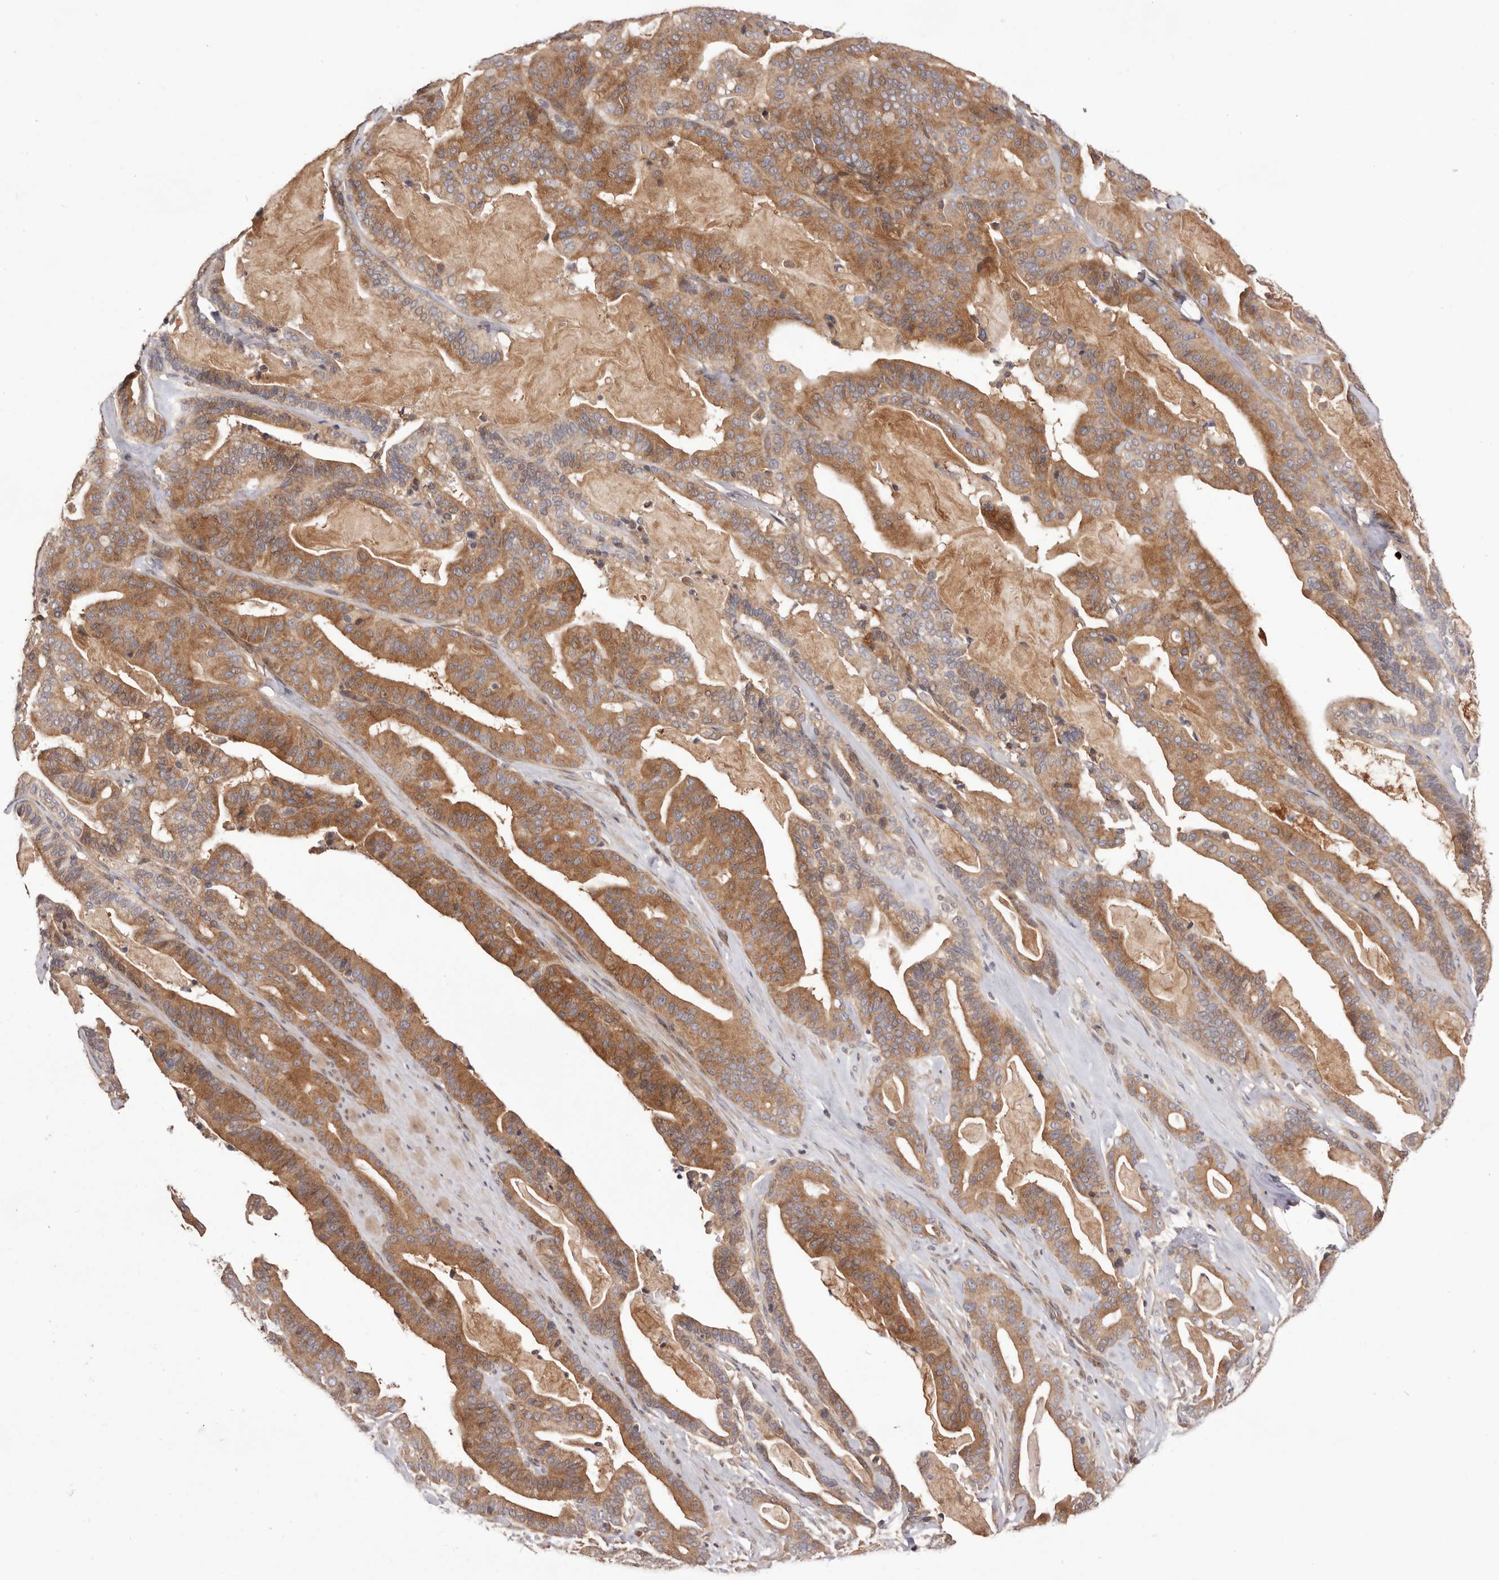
{"staining": {"intensity": "moderate", "quantity": ">75%", "location": "cytoplasmic/membranous"}, "tissue": "pancreatic cancer", "cell_type": "Tumor cells", "image_type": "cancer", "snomed": [{"axis": "morphology", "description": "Adenocarcinoma, NOS"}, {"axis": "topography", "description": "Pancreas"}], "caption": "Brown immunohistochemical staining in pancreatic cancer shows moderate cytoplasmic/membranous positivity in about >75% of tumor cells.", "gene": "DOP1A", "patient": {"sex": "male", "age": 63}}